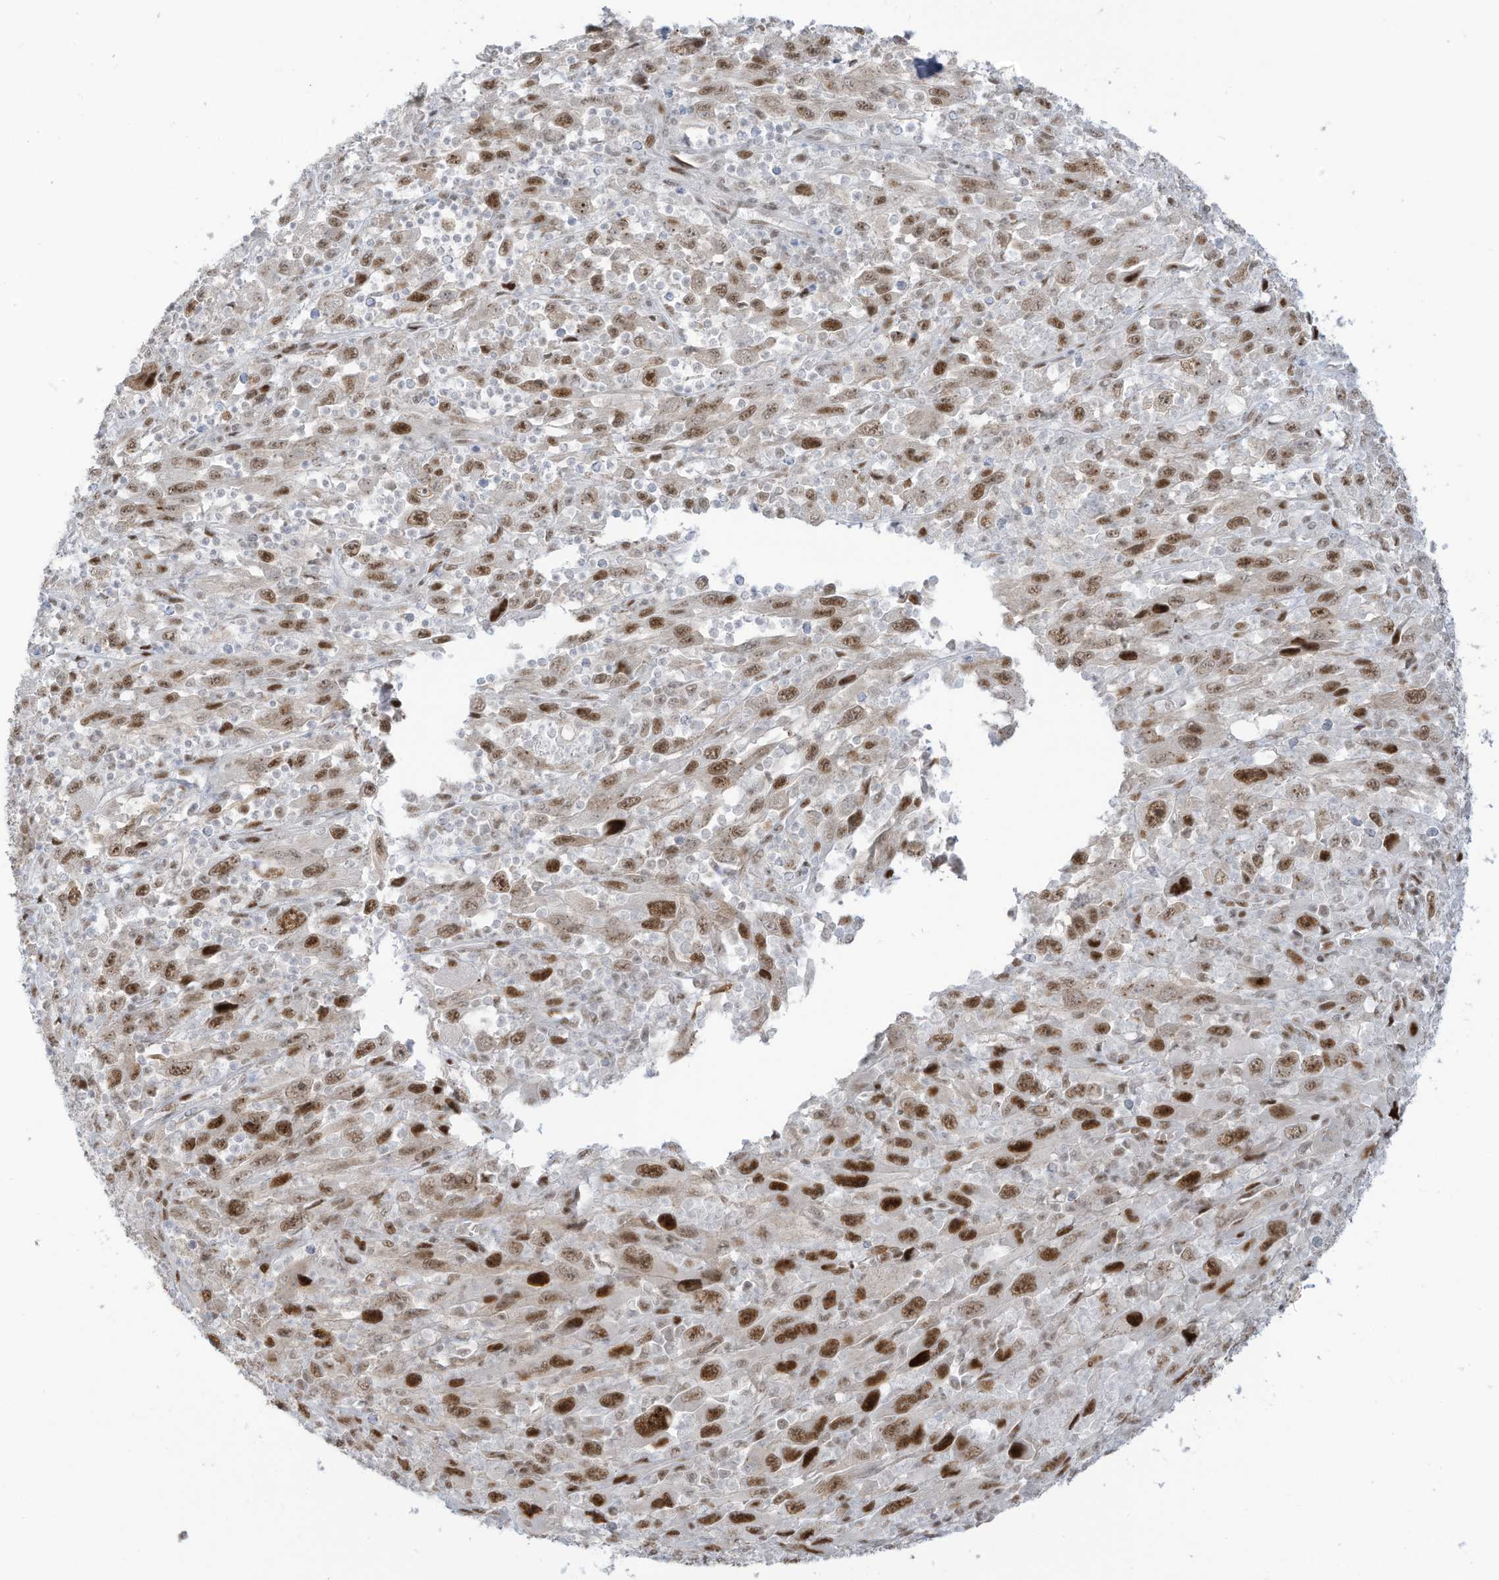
{"staining": {"intensity": "strong", "quantity": ">75%", "location": "nuclear"}, "tissue": "melanoma", "cell_type": "Tumor cells", "image_type": "cancer", "snomed": [{"axis": "morphology", "description": "Malignant melanoma, Metastatic site"}, {"axis": "topography", "description": "Skin"}], "caption": "Strong nuclear positivity for a protein is present in approximately >75% of tumor cells of melanoma using IHC.", "gene": "ZCWPW2", "patient": {"sex": "female", "age": 56}}